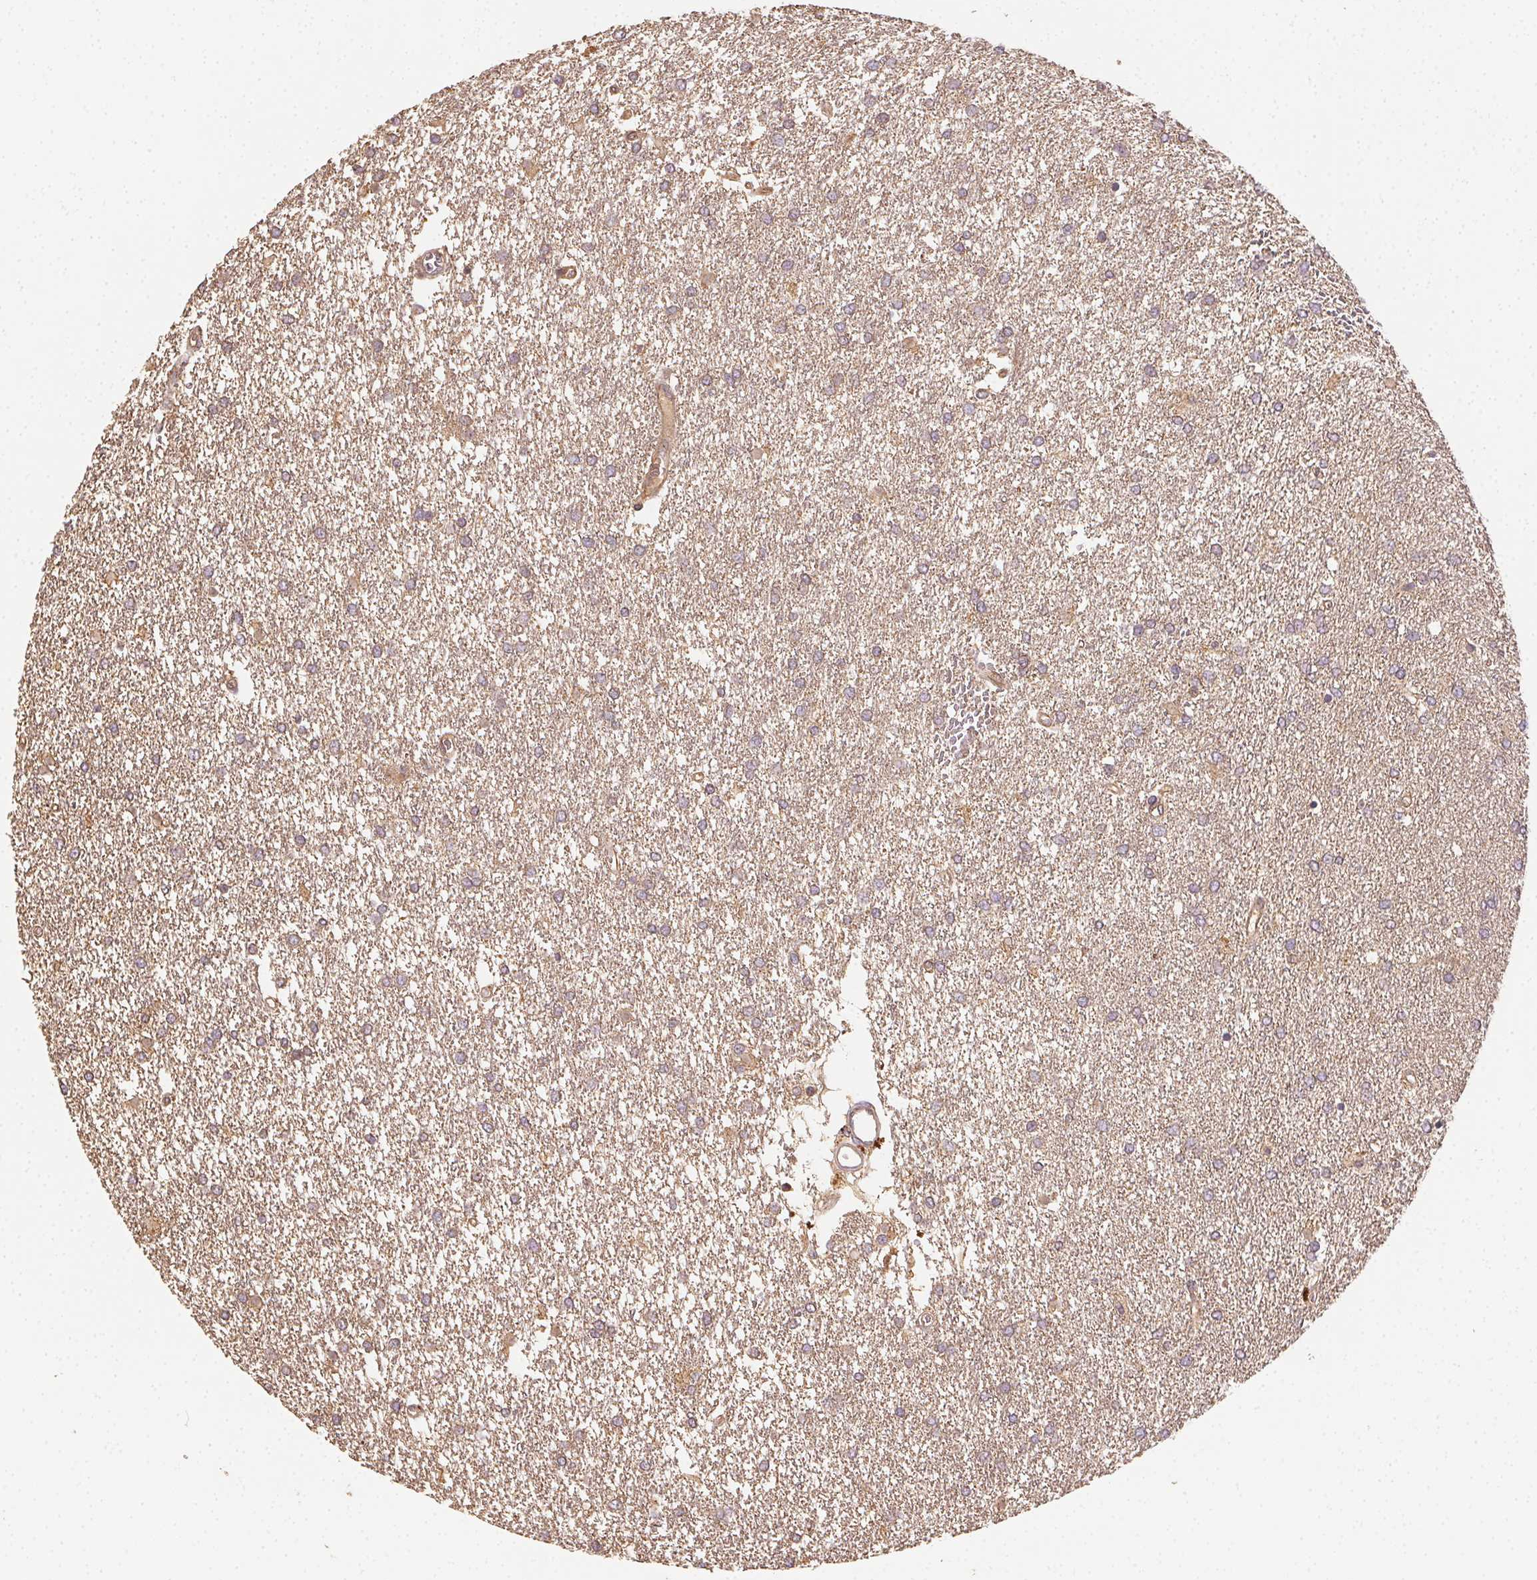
{"staining": {"intensity": "weak", "quantity": ">75%", "location": "cytoplasmic/membranous"}, "tissue": "glioma", "cell_type": "Tumor cells", "image_type": "cancer", "snomed": [{"axis": "morphology", "description": "Glioma, malignant, High grade"}, {"axis": "topography", "description": "Brain"}], "caption": "DAB immunohistochemical staining of glioma exhibits weak cytoplasmic/membranous protein positivity in about >75% of tumor cells. The staining was performed using DAB (3,3'-diaminobenzidine), with brown indicating positive protein expression. Nuclei are stained blue with hematoxylin.", "gene": "RALA", "patient": {"sex": "female", "age": 61}}